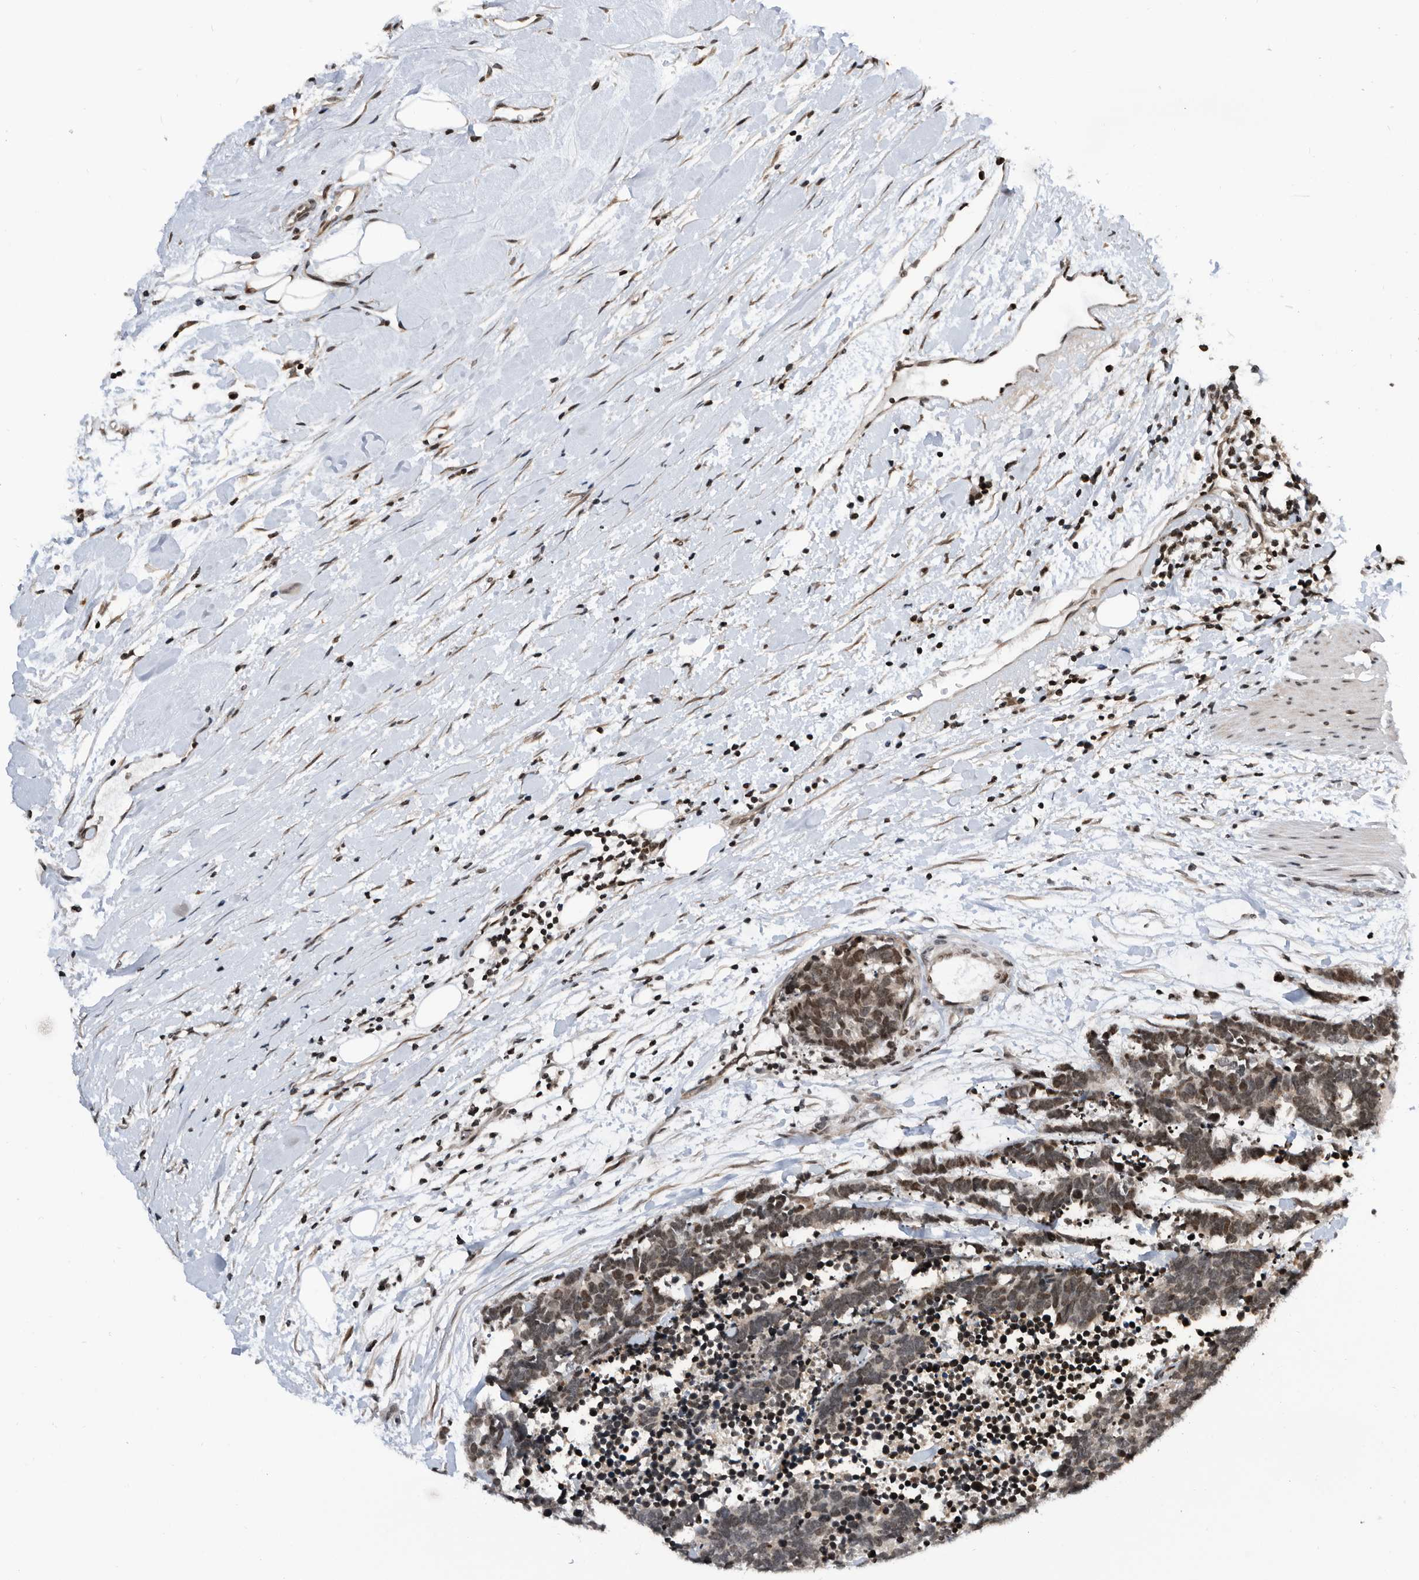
{"staining": {"intensity": "moderate", "quantity": "25%-75%", "location": "nuclear"}, "tissue": "carcinoid", "cell_type": "Tumor cells", "image_type": "cancer", "snomed": [{"axis": "morphology", "description": "Carcinoma, NOS"}, {"axis": "morphology", "description": "Carcinoid, malignant, NOS"}, {"axis": "topography", "description": "Urinary bladder"}], "caption": "Immunohistochemistry (IHC) staining of carcinoid, which displays medium levels of moderate nuclear staining in about 25%-75% of tumor cells indicating moderate nuclear protein staining. The staining was performed using DAB (3,3'-diaminobenzidine) (brown) for protein detection and nuclei were counterstained in hematoxylin (blue).", "gene": "SNRNP48", "patient": {"sex": "male", "age": 57}}